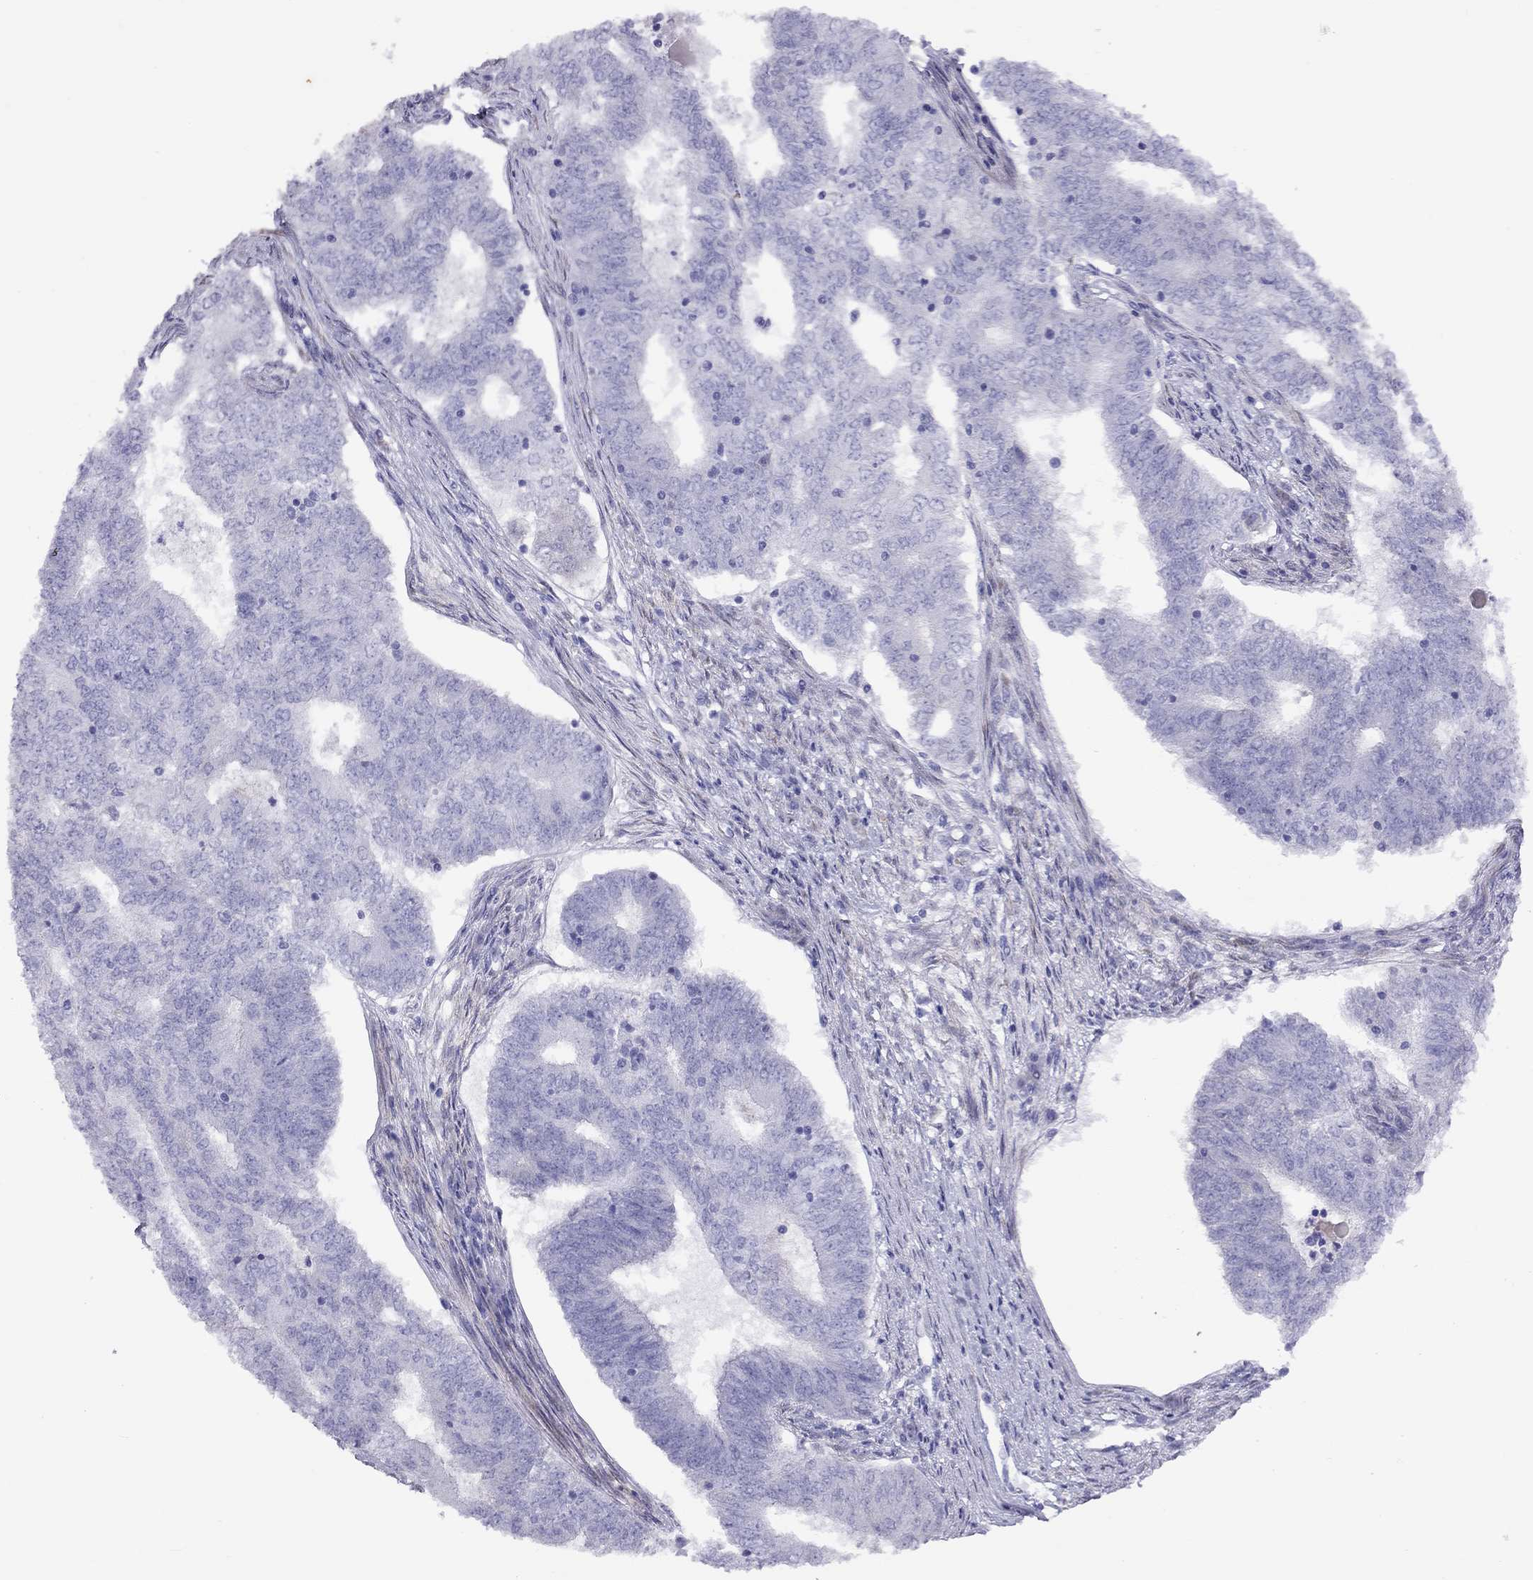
{"staining": {"intensity": "negative", "quantity": "none", "location": "none"}, "tissue": "endometrial cancer", "cell_type": "Tumor cells", "image_type": "cancer", "snomed": [{"axis": "morphology", "description": "Adenocarcinoma, NOS"}, {"axis": "topography", "description": "Endometrium"}], "caption": "Endometrial cancer was stained to show a protein in brown. There is no significant positivity in tumor cells.", "gene": "CPNE4", "patient": {"sex": "female", "age": 62}}